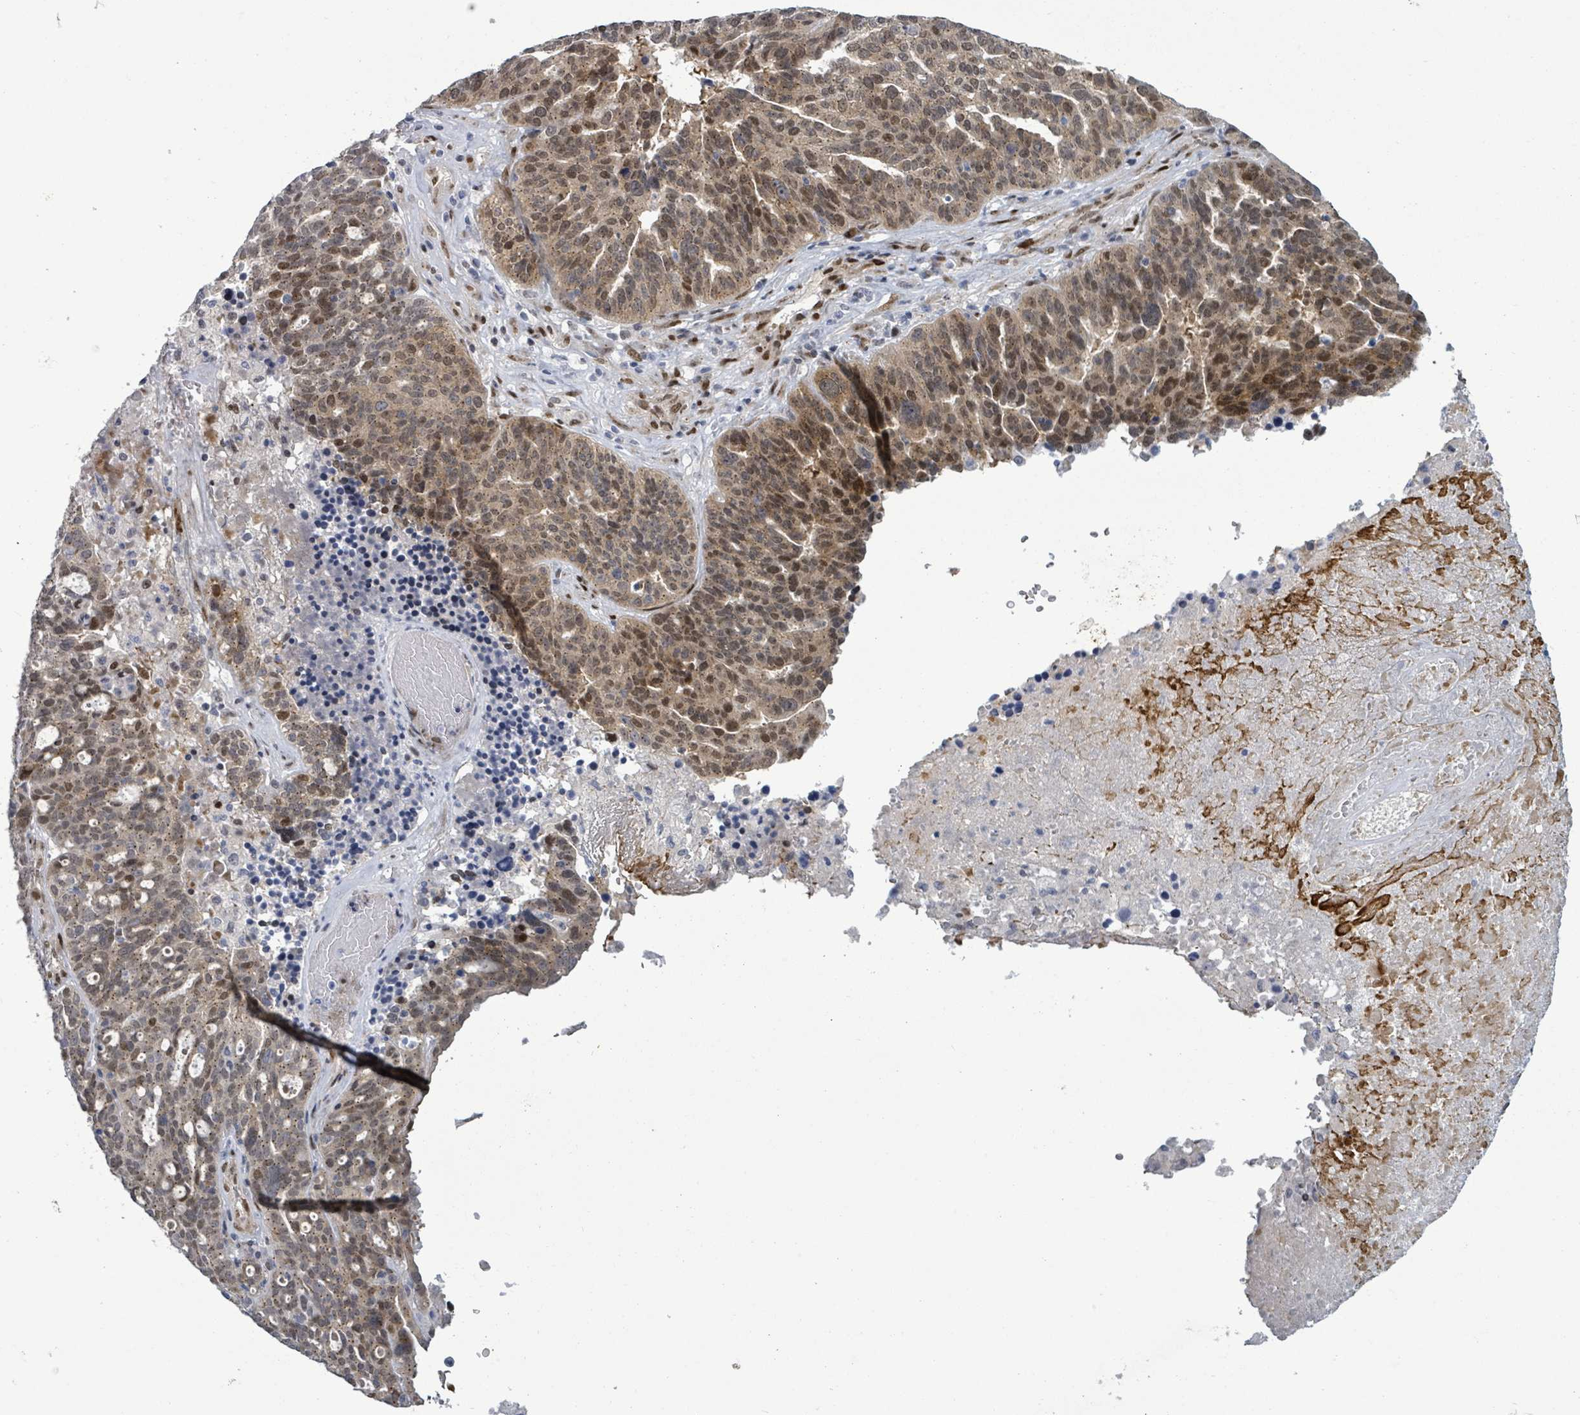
{"staining": {"intensity": "moderate", "quantity": ">75%", "location": "nuclear"}, "tissue": "ovarian cancer", "cell_type": "Tumor cells", "image_type": "cancer", "snomed": [{"axis": "morphology", "description": "Cystadenocarcinoma, serous, NOS"}, {"axis": "topography", "description": "Ovary"}], "caption": "This photomicrograph reveals immunohistochemistry (IHC) staining of serous cystadenocarcinoma (ovarian), with medium moderate nuclear expression in approximately >75% of tumor cells.", "gene": "TUSC1", "patient": {"sex": "female", "age": 59}}